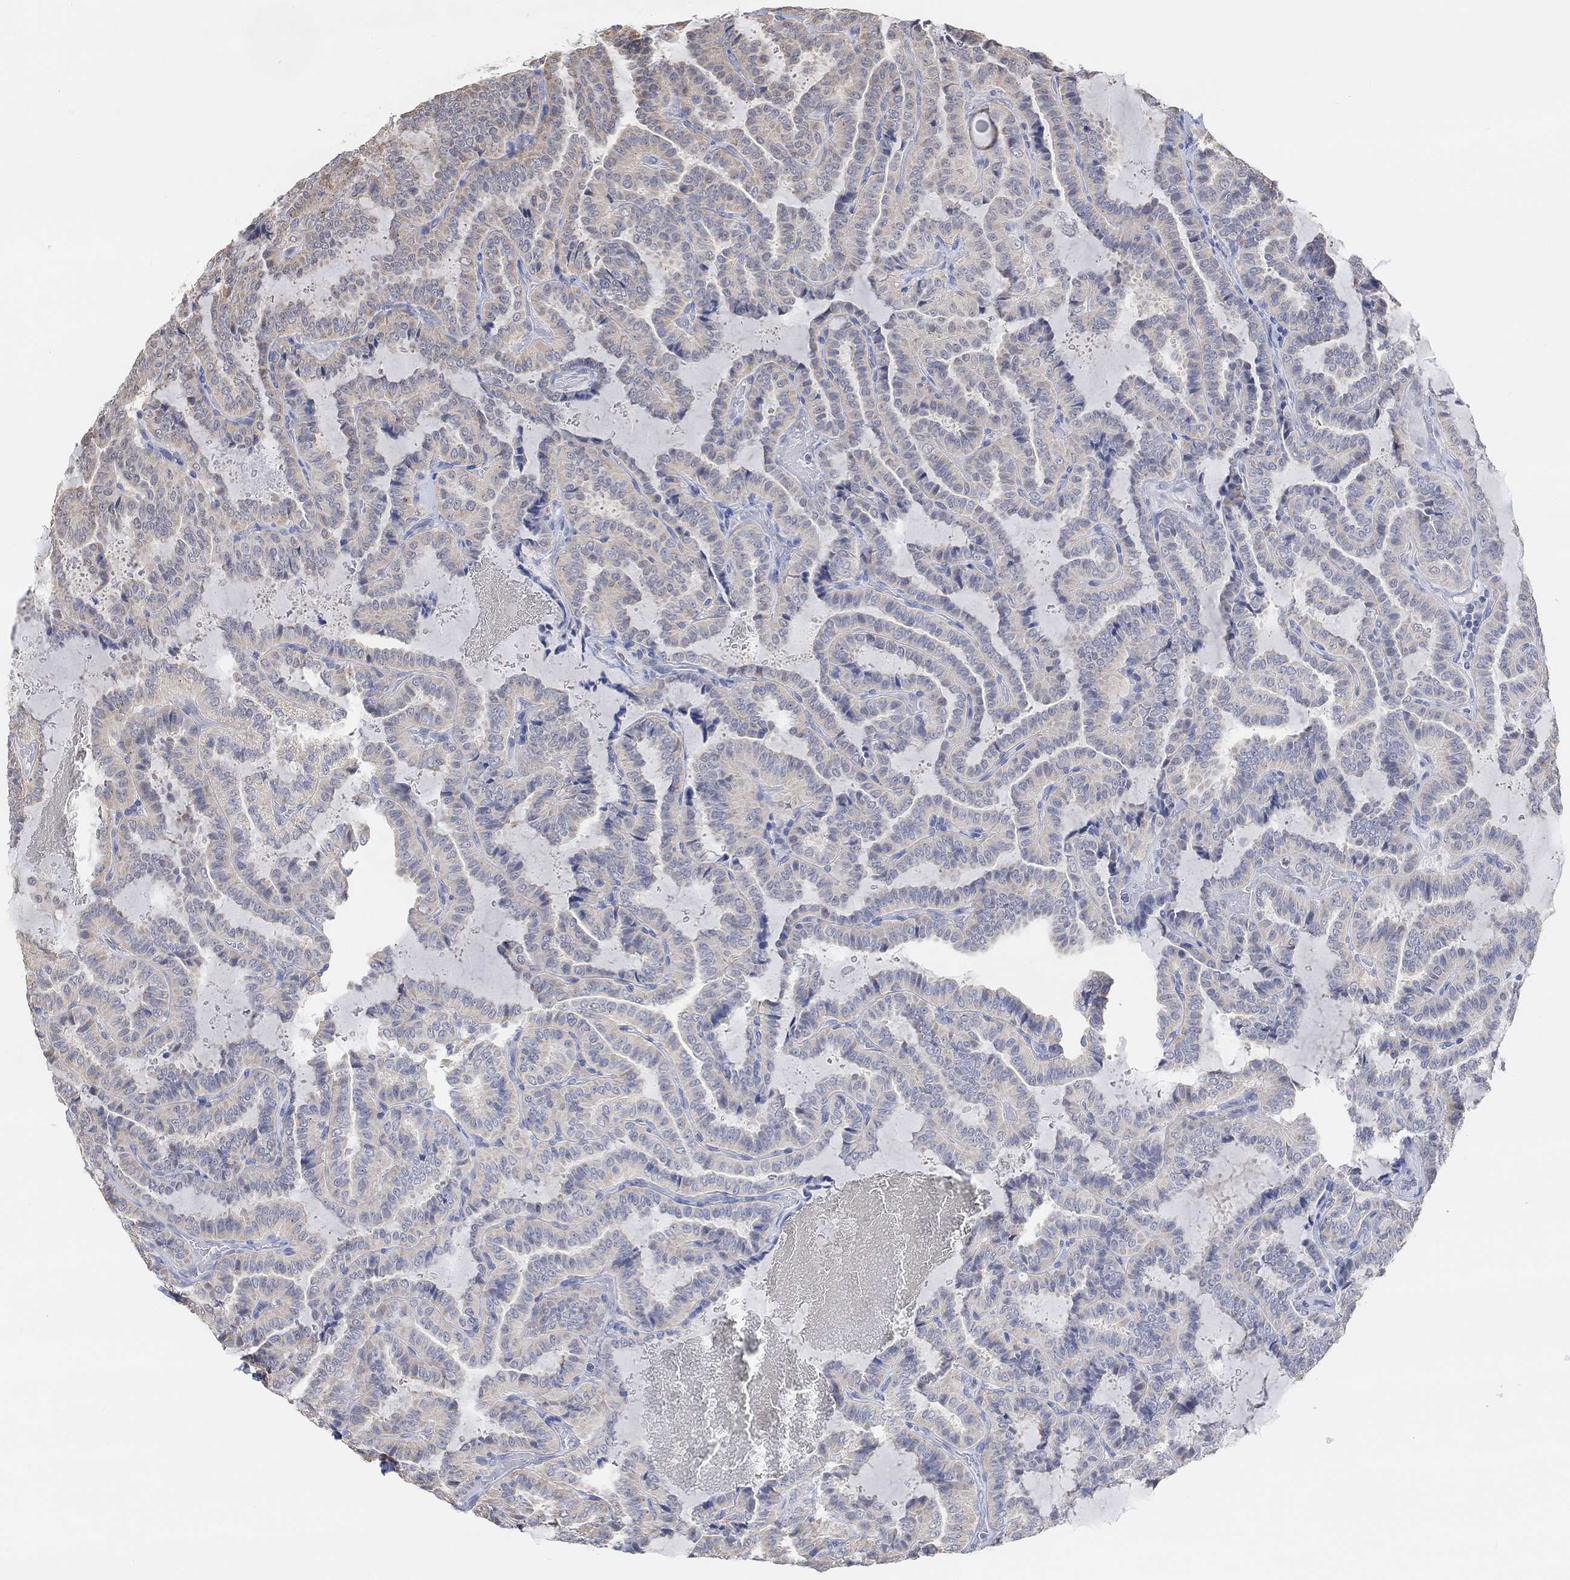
{"staining": {"intensity": "negative", "quantity": "none", "location": "none"}, "tissue": "thyroid cancer", "cell_type": "Tumor cells", "image_type": "cancer", "snomed": [{"axis": "morphology", "description": "Papillary adenocarcinoma, NOS"}, {"axis": "topography", "description": "Thyroid gland"}], "caption": "Thyroid papillary adenocarcinoma was stained to show a protein in brown. There is no significant positivity in tumor cells.", "gene": "MUC1", "patient": {"sex": "female", "age": 39}}